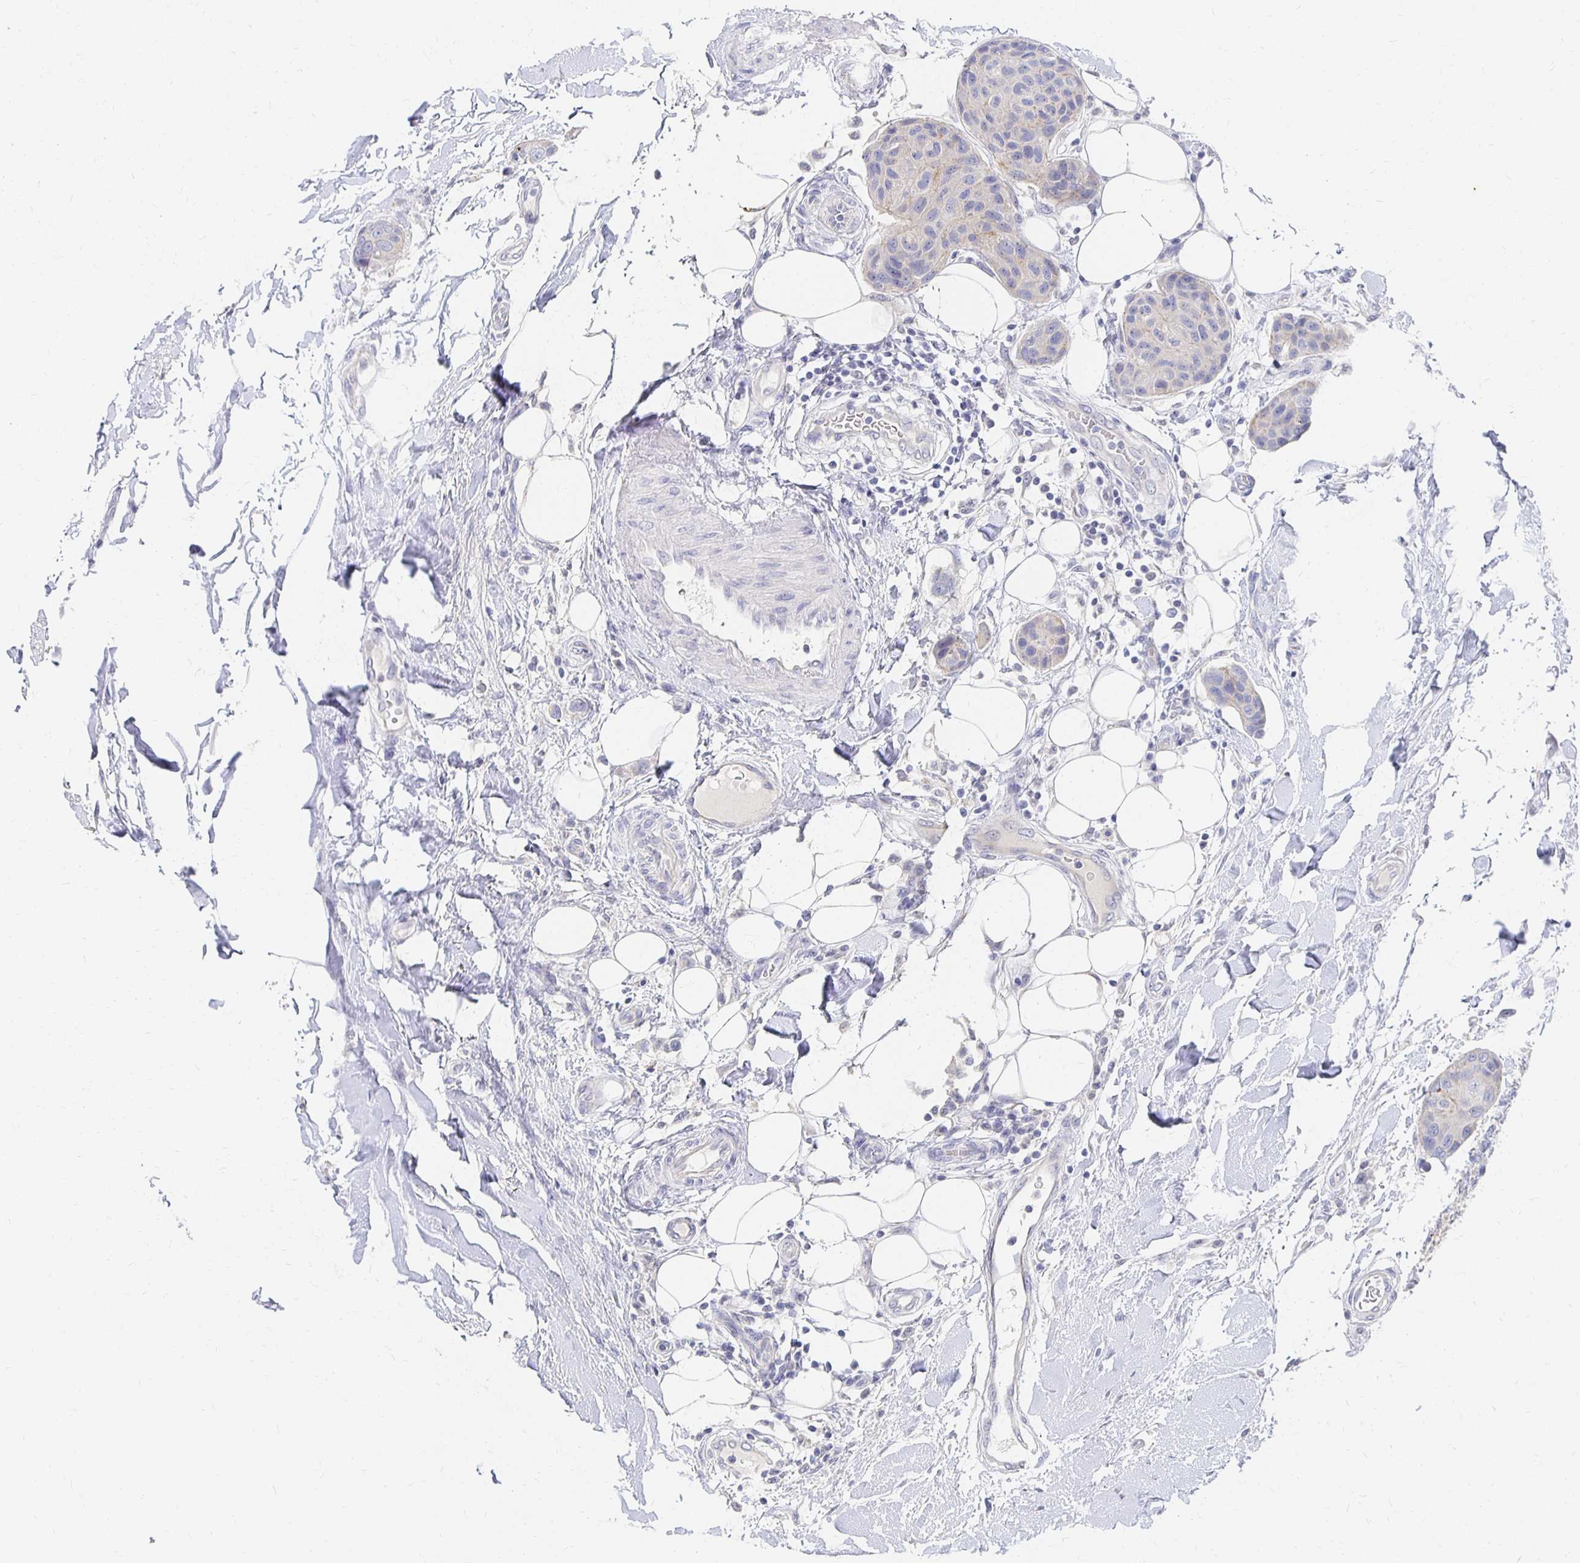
{"staining": {"intensity": "negative", "quantity": "none", "location": "none"}, "tissue": "breast cancer", "cell_type": "Tumor cells", "image_type": "cancer", "snomed": [{"axis": "morphology", "description": "Duct carcinoma"}, {"axis": "topography", "description": "Breast"}, {"axis": "topography", "description": "Lymph node"}], "caption": "The image shows no significant expression in tumor cells of breast cancer. (DAB immunohistochemistry with hematoxylin counter stain).", "gene": "FKRP", "patient": {"sex": "female", "age": 80}}